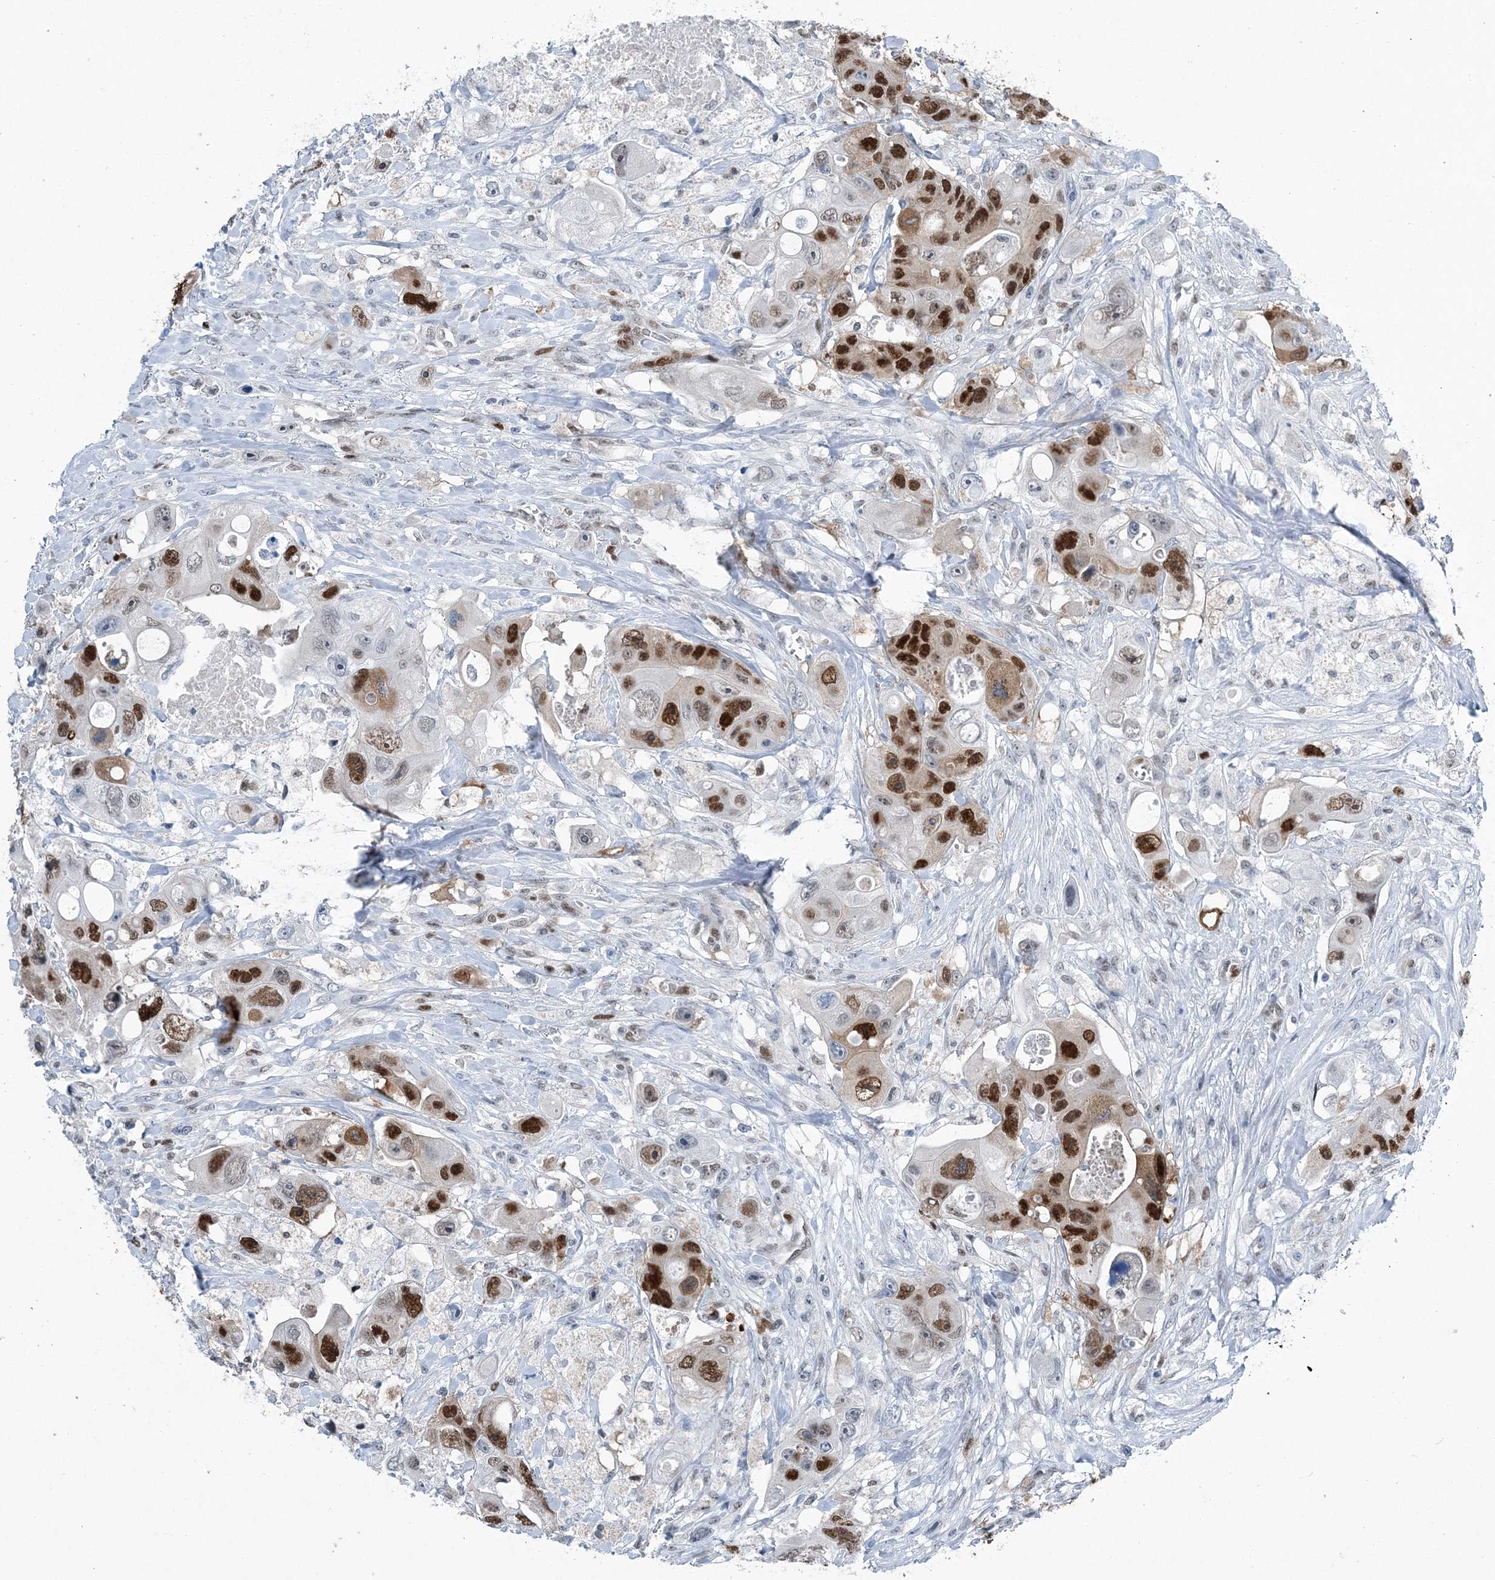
{"staining": {"intensity": "strong", "quantity": ">75%", "location": "nuclear"}, "tissue": "colorectal cancer", "cell_type": "Tumor cells", "image_type": "cancer", "snomed": [{"axis": "morphology", "description": "Adenocarcinoma, NOS"}, {"axis": "topography", "description": "Colon"}], "caption": "A high-resolution micrograph shows immunohistochemistry (IHC) staining of colorectal cancer, which shows strong nuclear expression in approximately >75% of tumor cells.", "gene": "HAT1", "patient": {"sex": "female", "age": 46}}